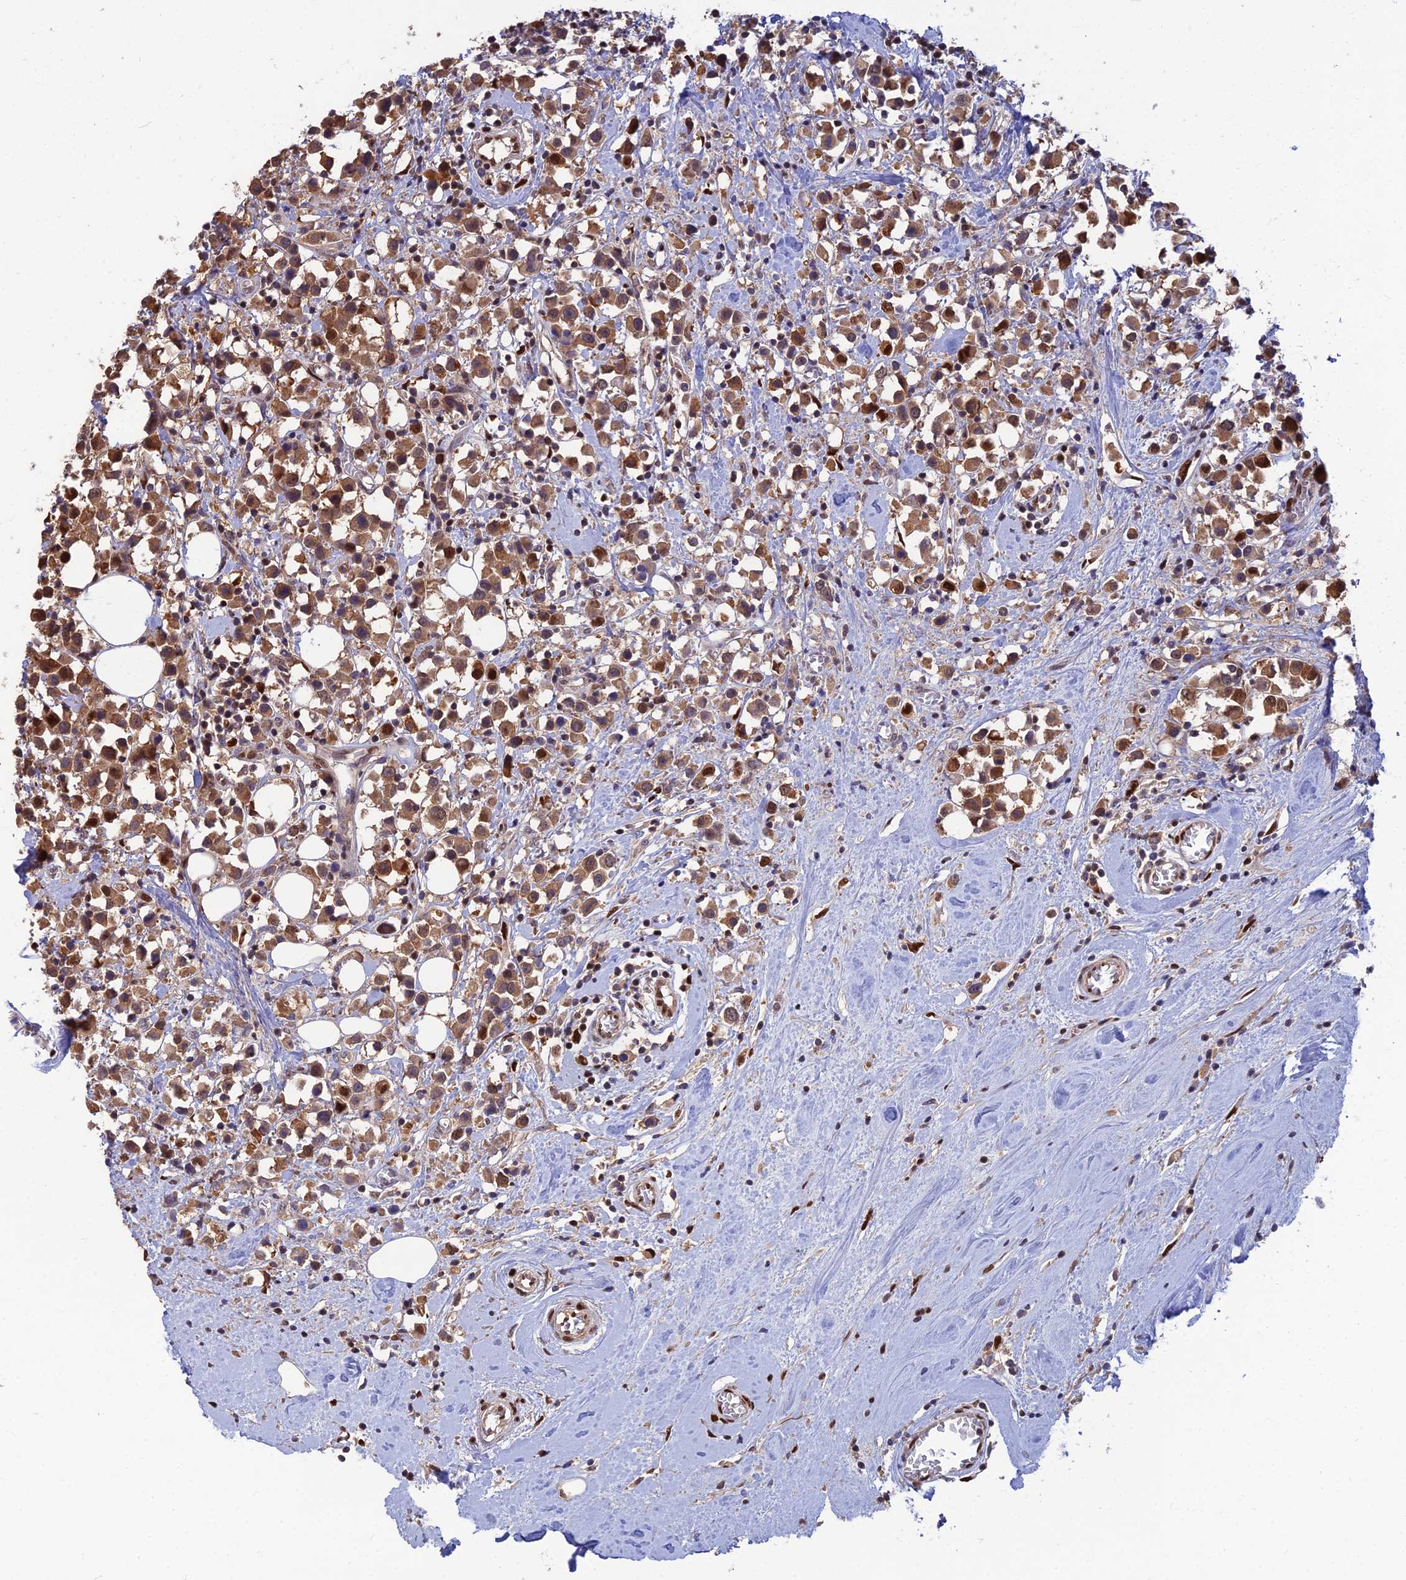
{"staining": {"intensity": "moderate", "quantity": ">75%", "location": "cytoplasmic/membranous"}, "tissue": "breast cancer", "cell_type": "Tumor cells", "image_type": "cancer", "snomed": [{"axis": "morphology", "description": "Duct carcinoma"}, {"axis": "topography", "description": "Breast"}], "caption": "This is a micrograph of IHC staining of breast infiltrating ductal carcinoma, which shows moderate staining in the cytoplasmic/membranous of tumor cells.", "gene": "DNPEP", "patient": {"sex": "female", "age": 61}}